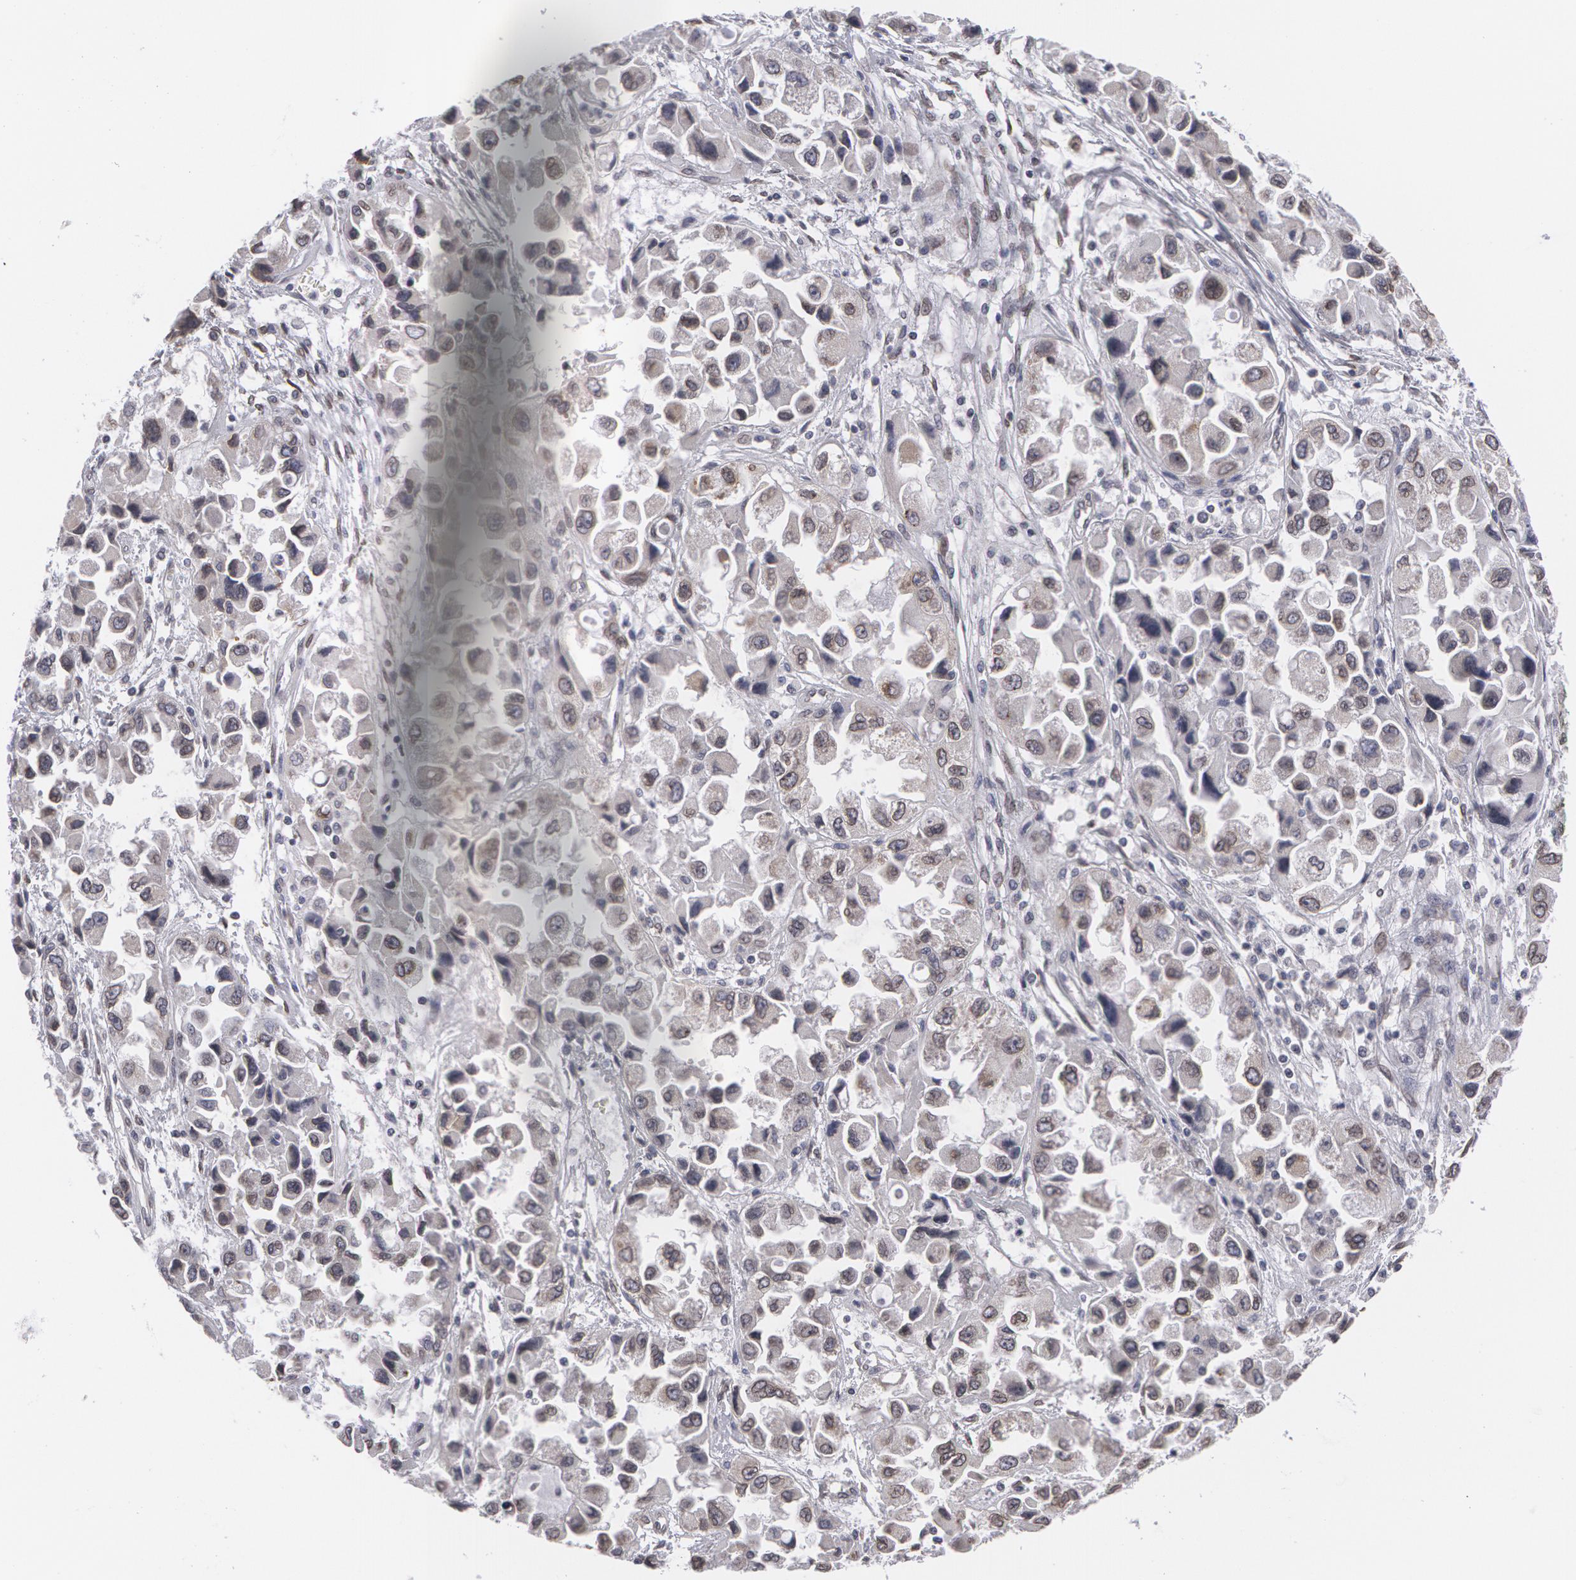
{"staining": {"intensity": "weak", "quantity": "<25%", "location": "nuclear"}, "tissue": "ovarian cancer", "cell_type": "Tumor cells", "image_type": "cancer", "snomed": [{"axis": "morphology", "description": "Cystadenocarcinoma, serous, NOS"}, {"axis": "topography", "description": "Ovary"}], "caption": "Immunohistochemical staining of human ovarian cancer (serous cystadenocarcinoma) demonstrates no significant positivity in tumor cells.", "gene": "EMD", "patient": {"sex": "female", "age": 84}}